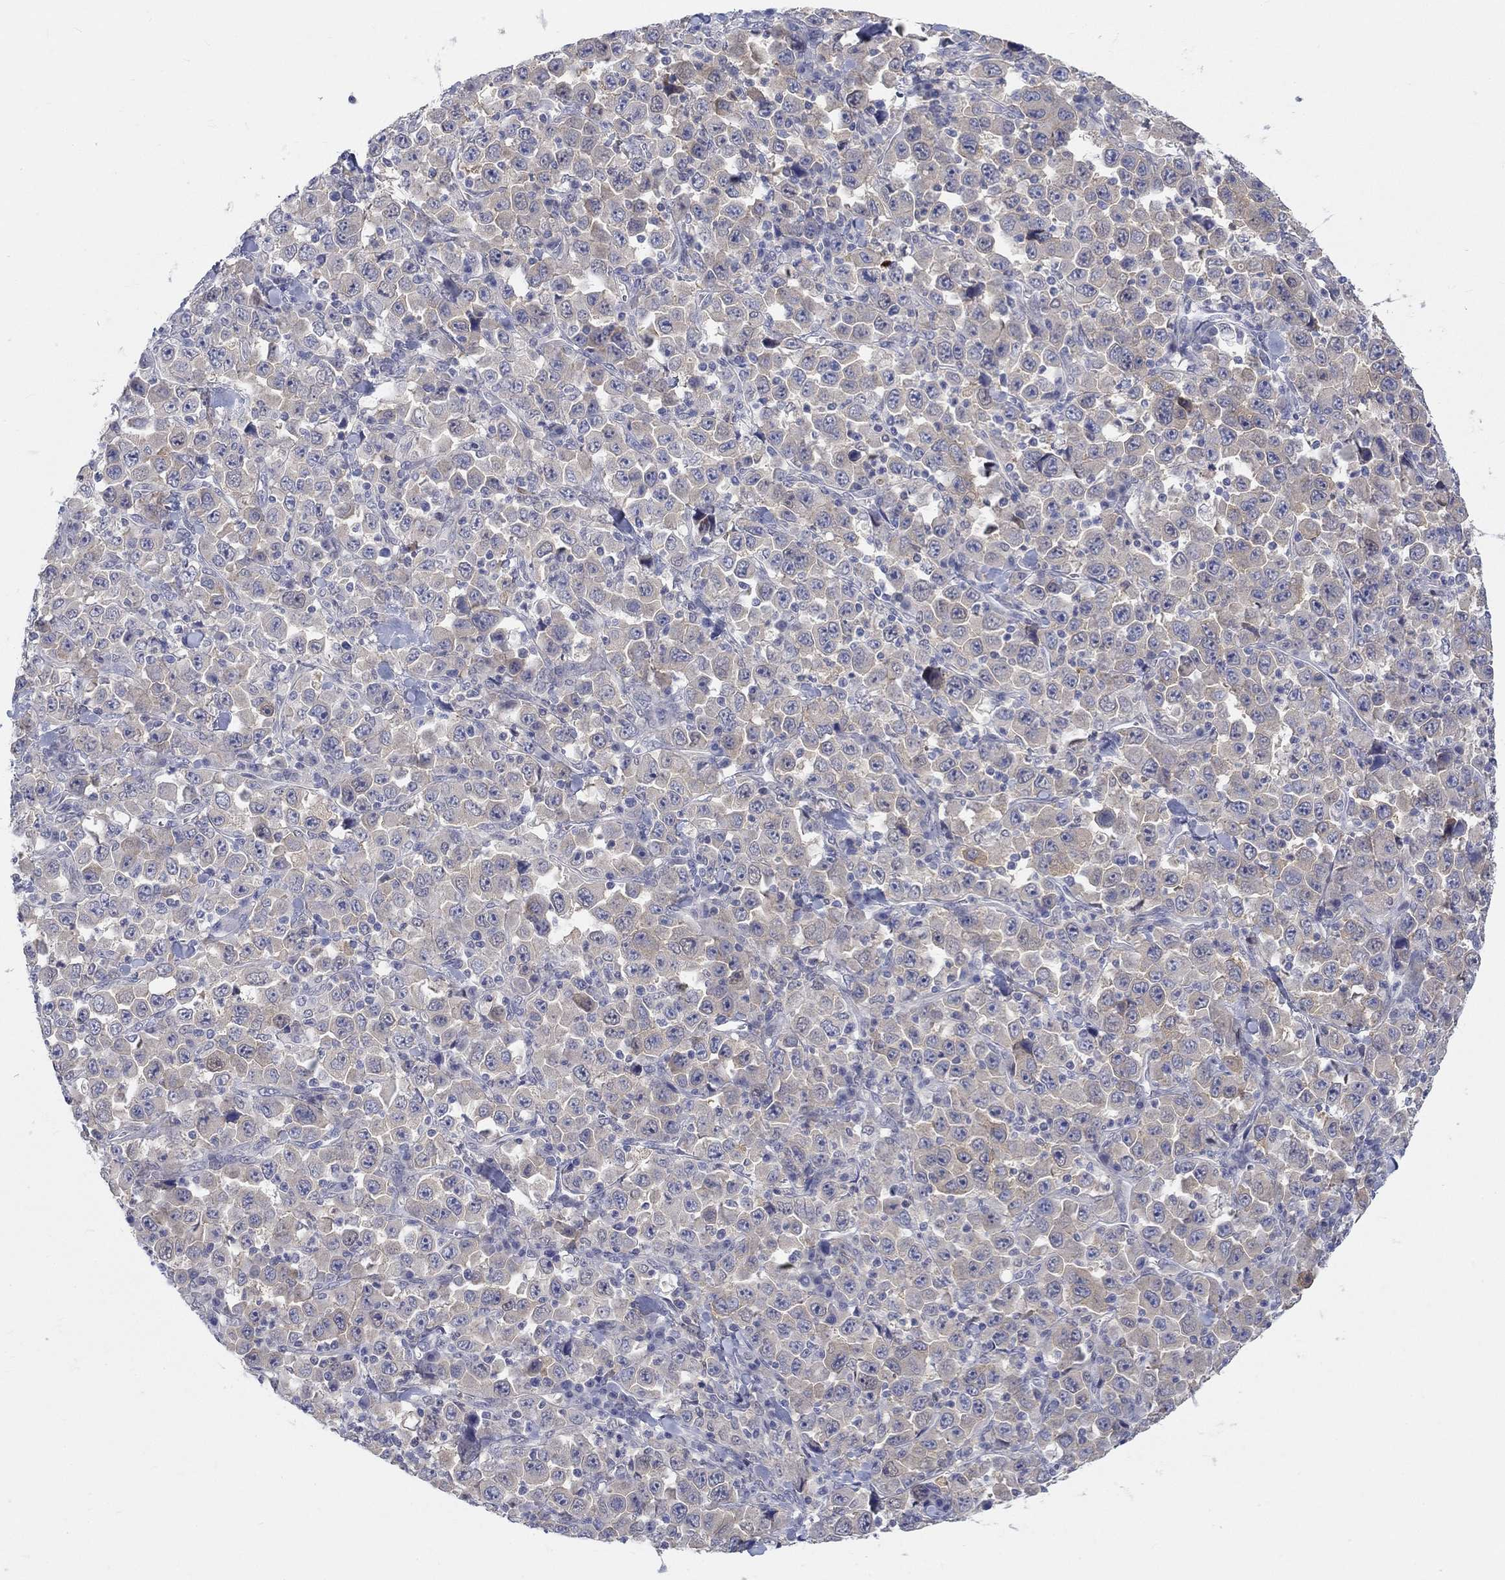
{"staining": {"intensity": "weak", "quantity": "<25%", "location": "cytoplasmic/membranous"}, "tissue": "stomach cancer", "cell_type": "Tumor cells", "image_type": "cancer", "snomed": [{"axis": "morphology", "description": "Normal tissue, NOS"}, {"axis": "morphology", "description": "Adenocarcinoma, NOS"}, {"axis": "topography", "description": "Stomach, upper"}, {"axis": "topography", "description": "Stomach"}], "caption": "Immunohistochemistry image of neoplastic tissue: adenocarcinoma (stomach) stained with DAB (3,3'-diaminobenzidine) reveals no significant protein positivity in tumor cells. (DAB IHC, high magnification).", "gene": "EGFLAM", "patient": {"sex": "male", "age": 59}}